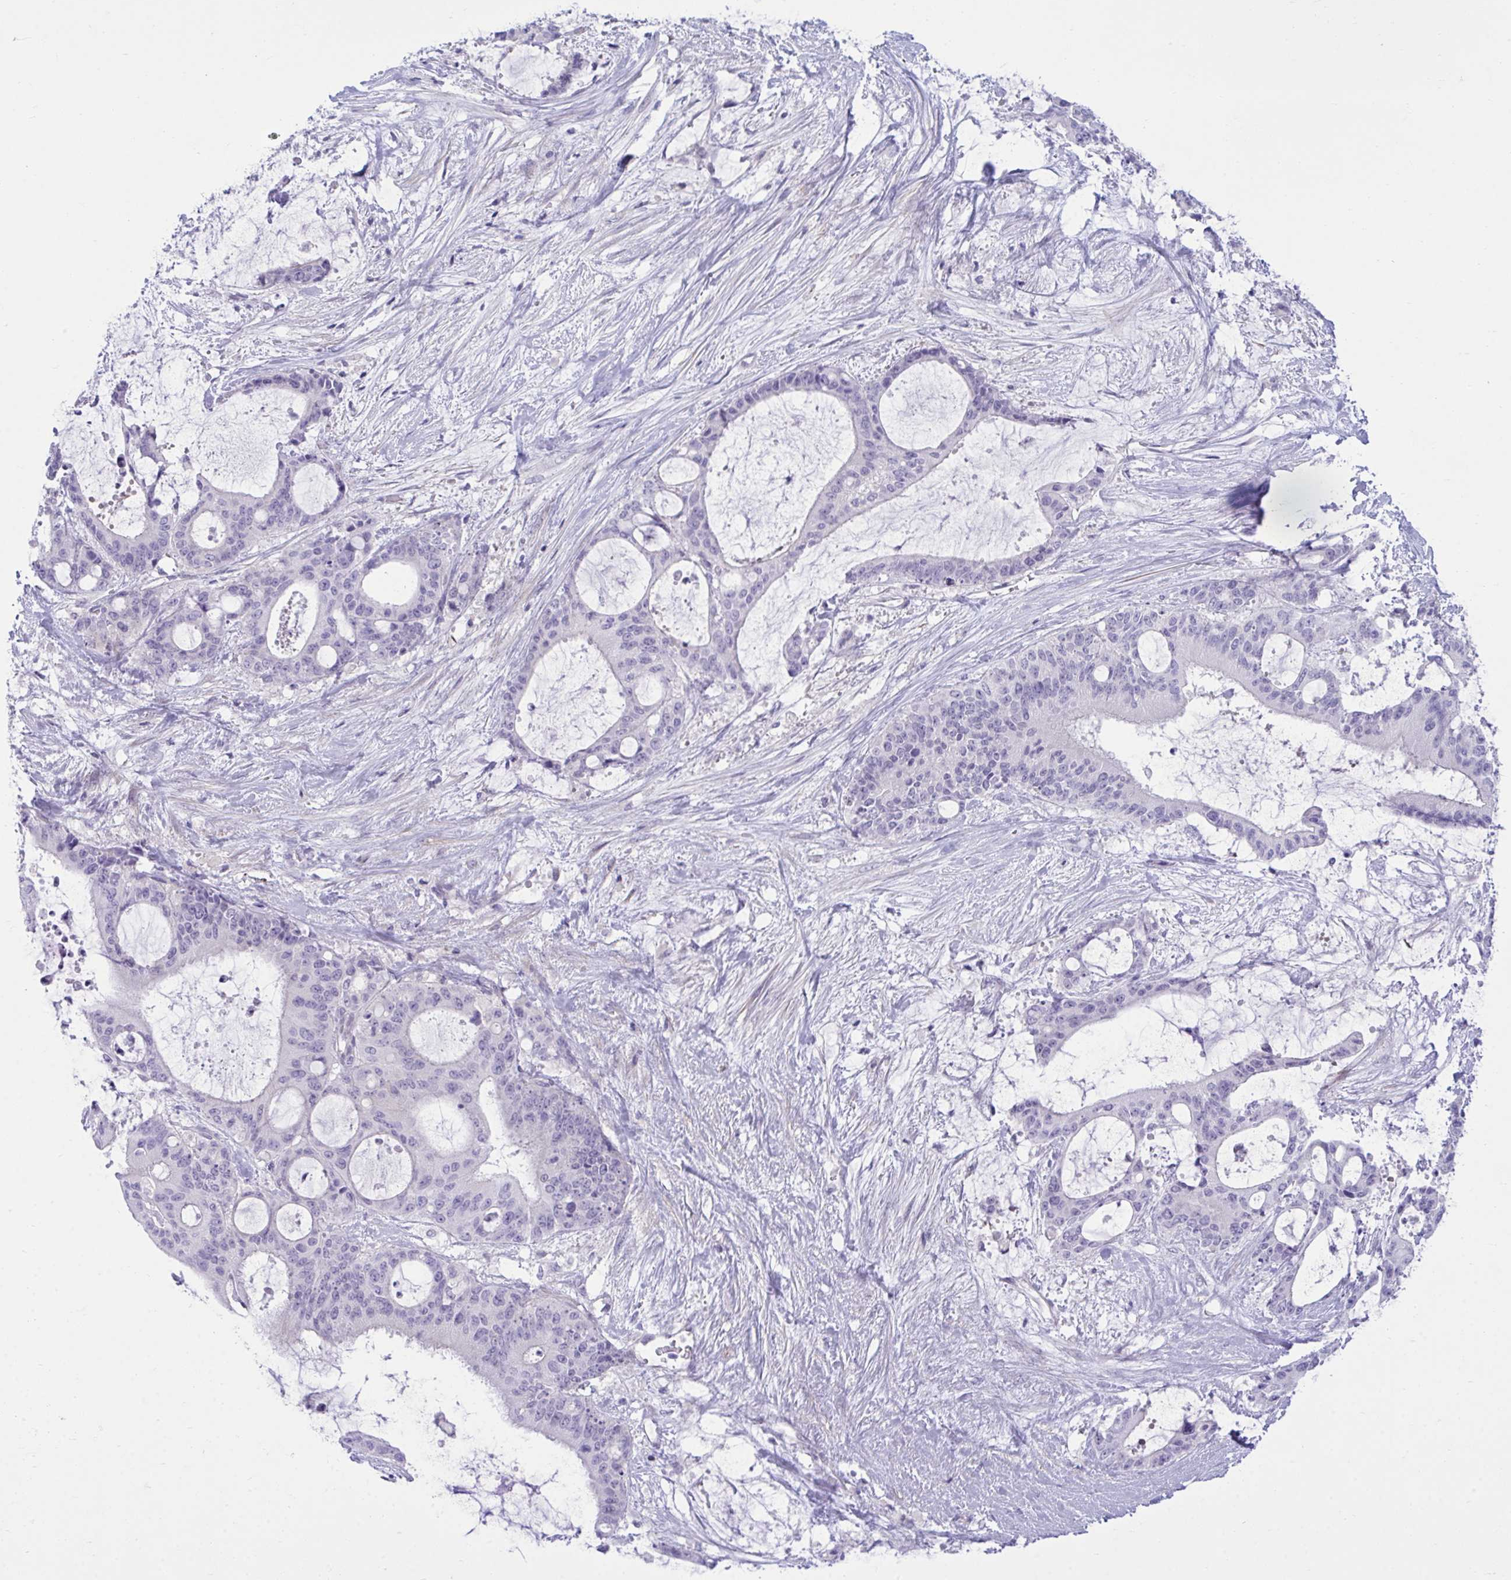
{"staining": {"intensity": "negative", "quantity": "none", "location": "none"}, "tissue": "liver cancer", "cell_type": "Tumor cells", "image_type": "cancer", "snomed": [{"axis": "morphology", "description": "Normal tissue, NOS"}, {"axis": "morphology", "description": "Cholangiocarcinoma"}, {"axis": "topography", "description": "Liver"}, {"axis": "topography", "description": "Peripheral nerve tissue"}], "caption": "This is an IHC histopathology image of human cholangiocarcinoma (liver). There is no expression in tumor cells.", "gene": "MED9", "patient": {"sex": "female", "age": 73}}